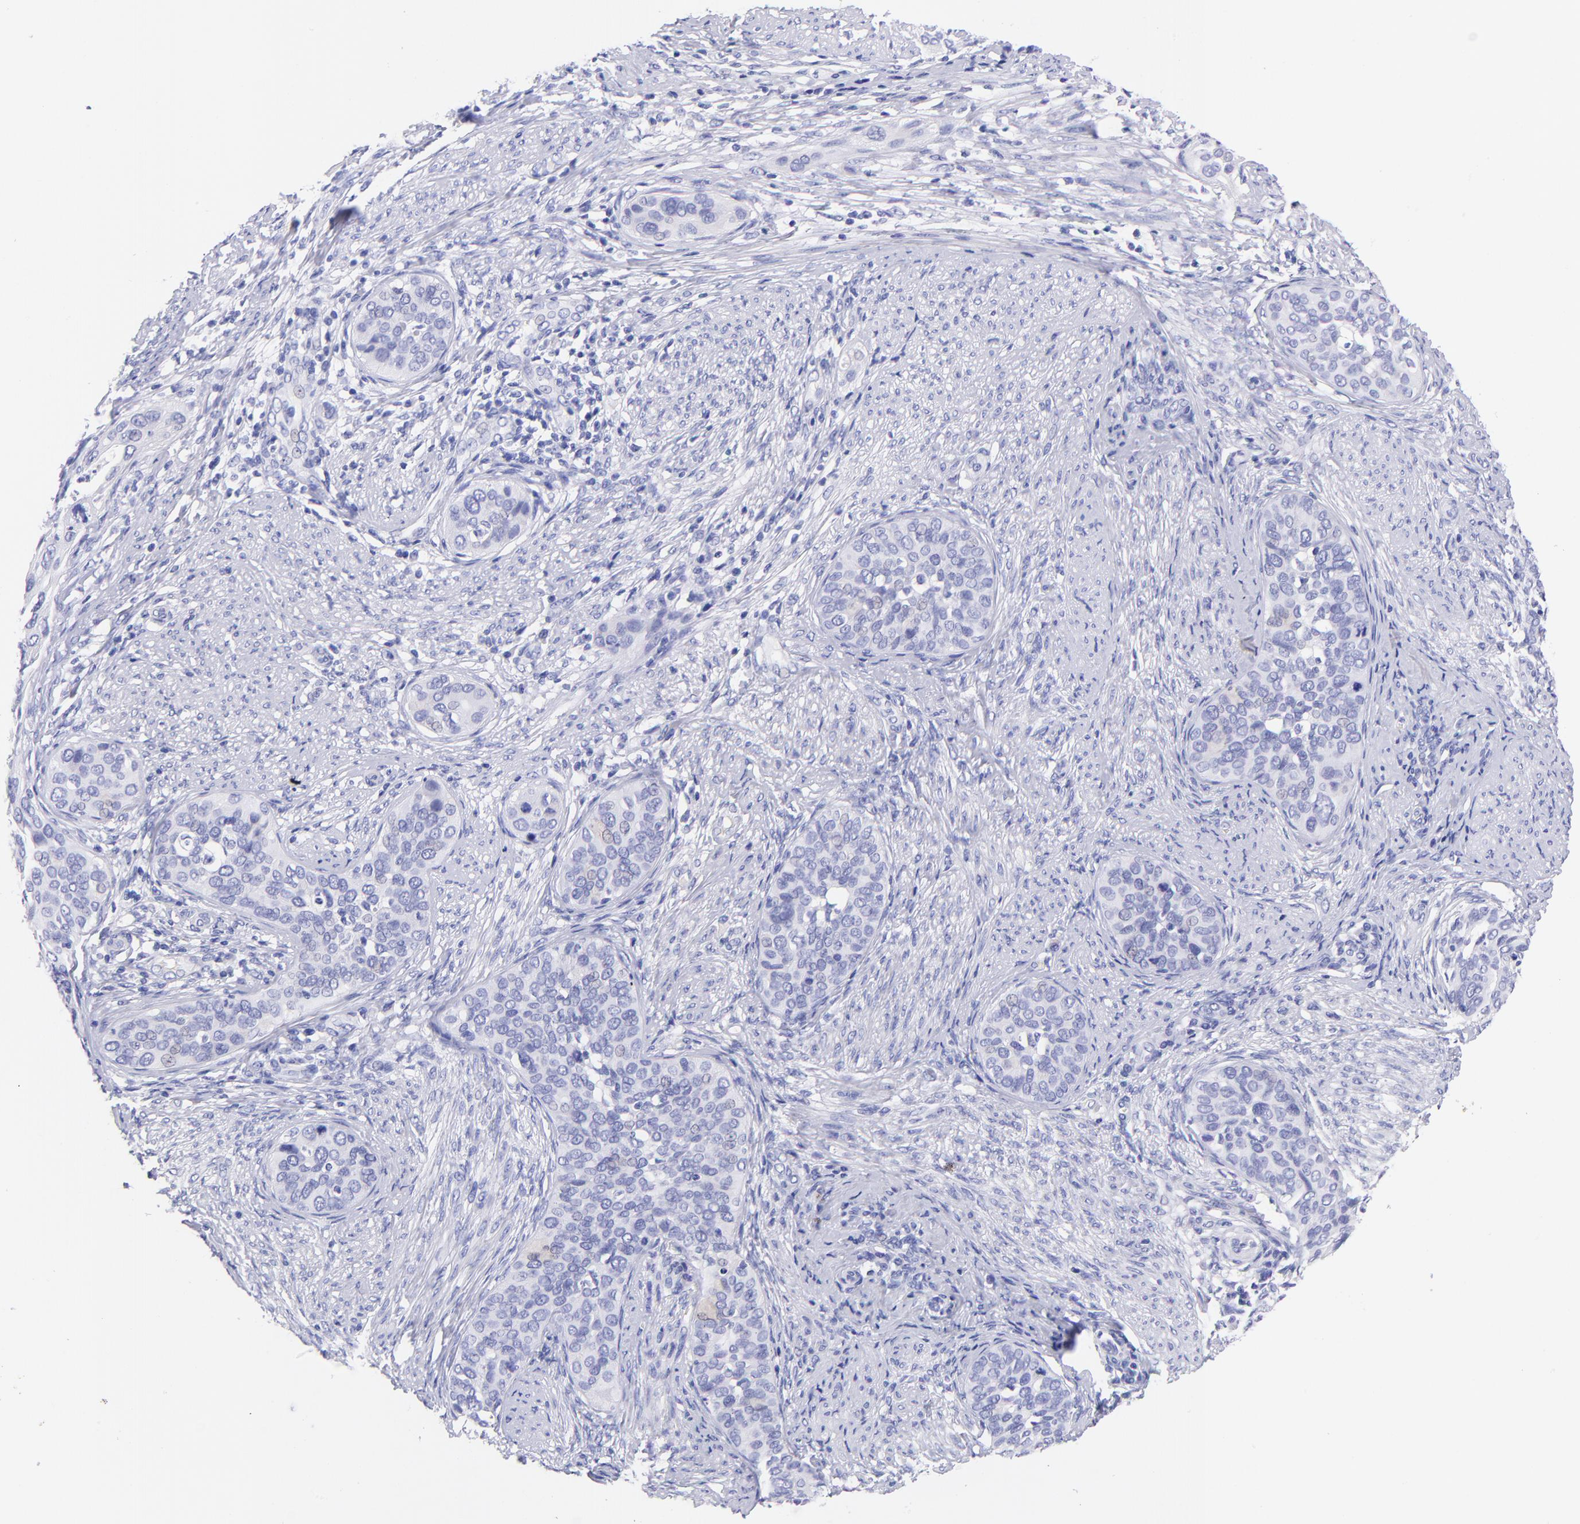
{"staining": {"intensity": "negative", "quantity": "none", "location": "none"}, "tissue": "cervical cancer", "cell_type": "Tumor cells", "image_type": "cancer", "snomed": [{"axis": "morphology", "description": "Squamous cell carcinoma, NOS"}, {"axis": "topography", "description": "Cervix"}], "caption": "Histopathology image shows no protein expression in tumor cells of cervical squamous cell carcinoma tissue.", "gene": "RAB3B", "patient": {"sex": "female", "age": 31}}